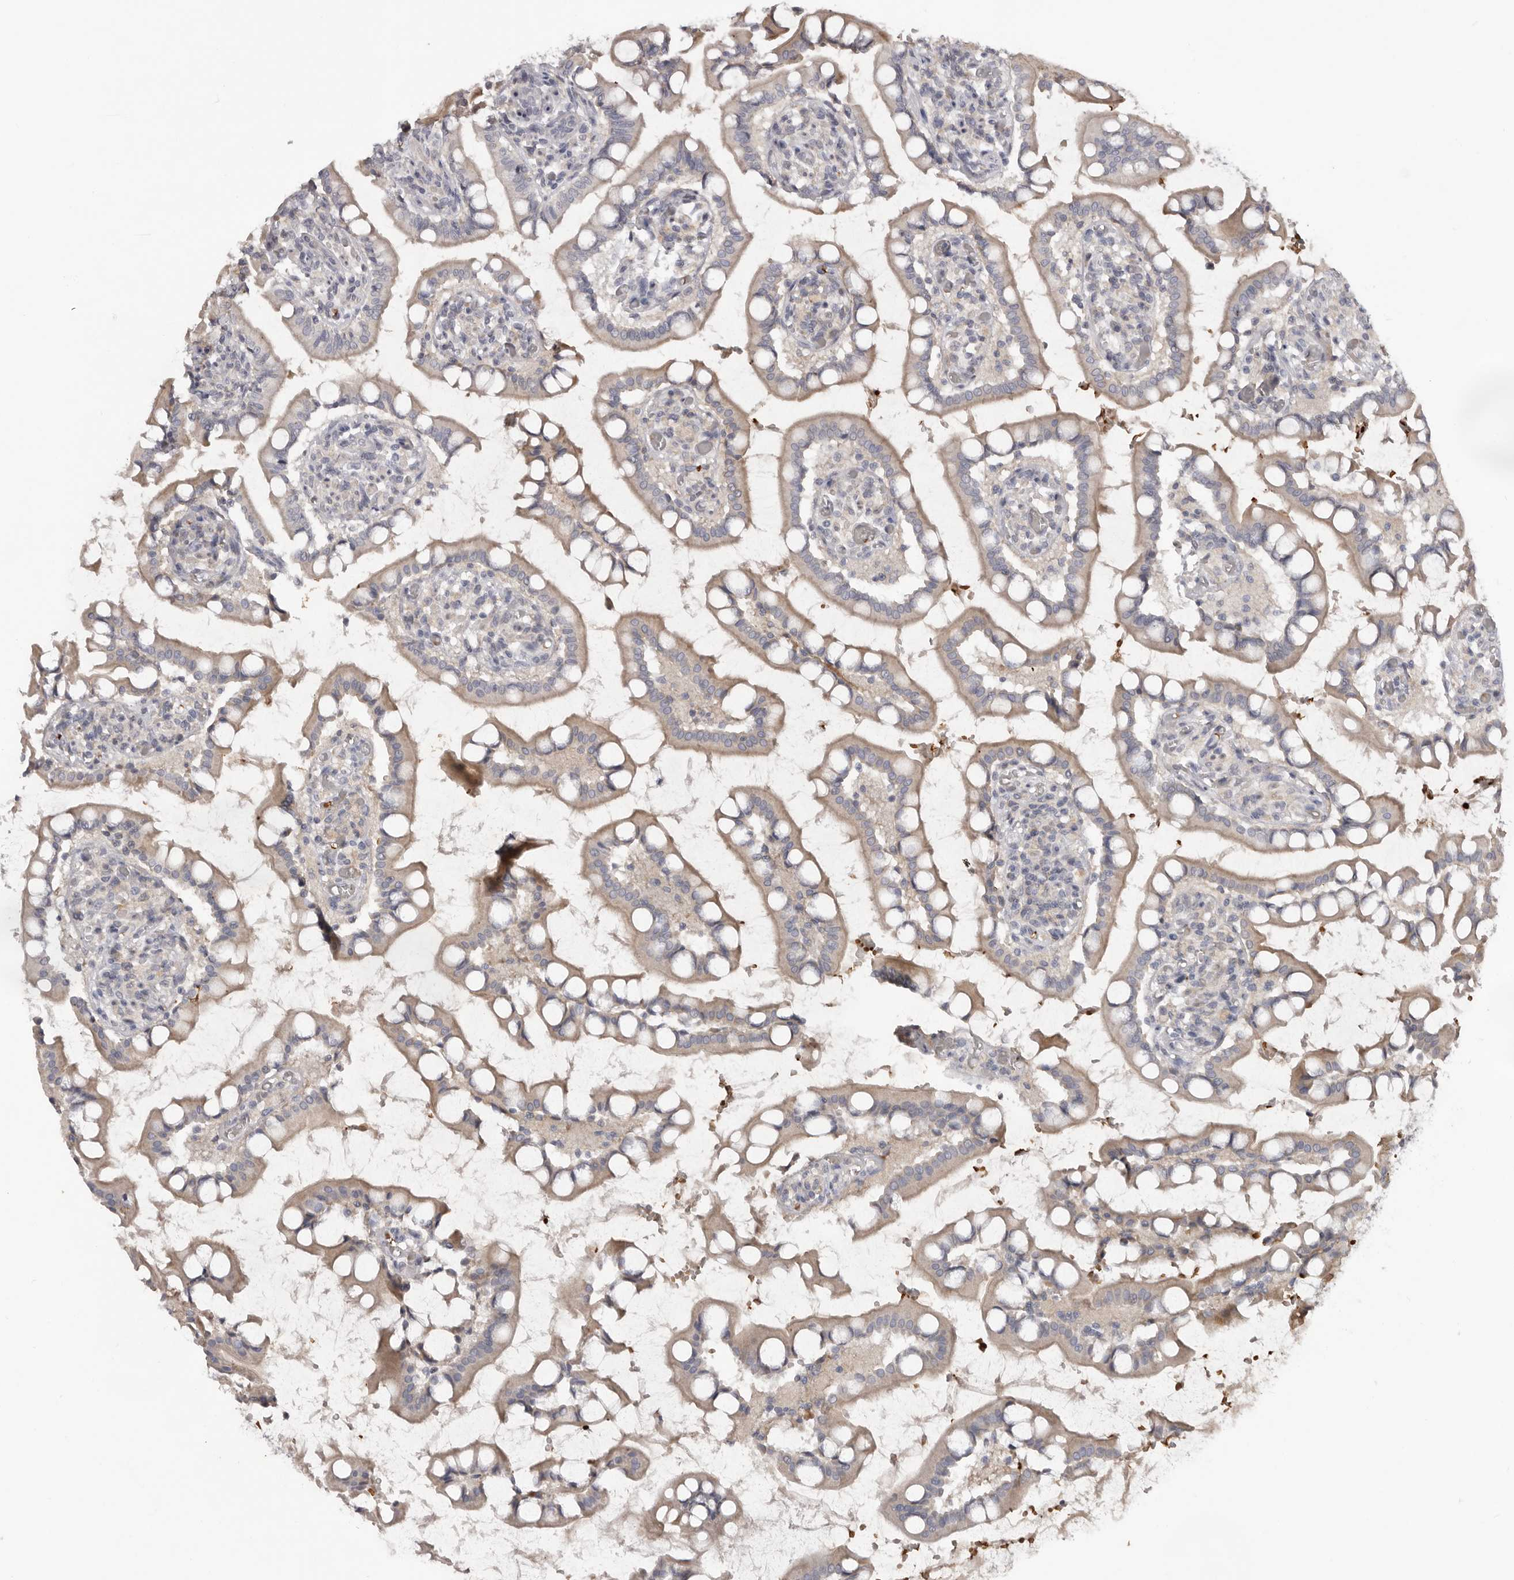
{"staining": {"intensity": "weak", "quantity": "<25%", "location": "cytoplasmic/membranous"}, "tissue": "small intestine", "cell_type": "Glandular cells", "image_type": "normal", "snomed": [{"axis": "morphology", "description": "Normal tissue, NOS"}, {"axis": "topography", "description": "Small intestine"}], "caption": "Histopathology image shows no protein staining in glandular cells of benign small intestine. Brightfield microscopy of IHC stained with DAB (3,3'-diaminobenzidine) (brown) and hematoxylin (blue), captured at high magnification.", "gene": "TNR", "patient": {"sex": "male", "age": 52}}